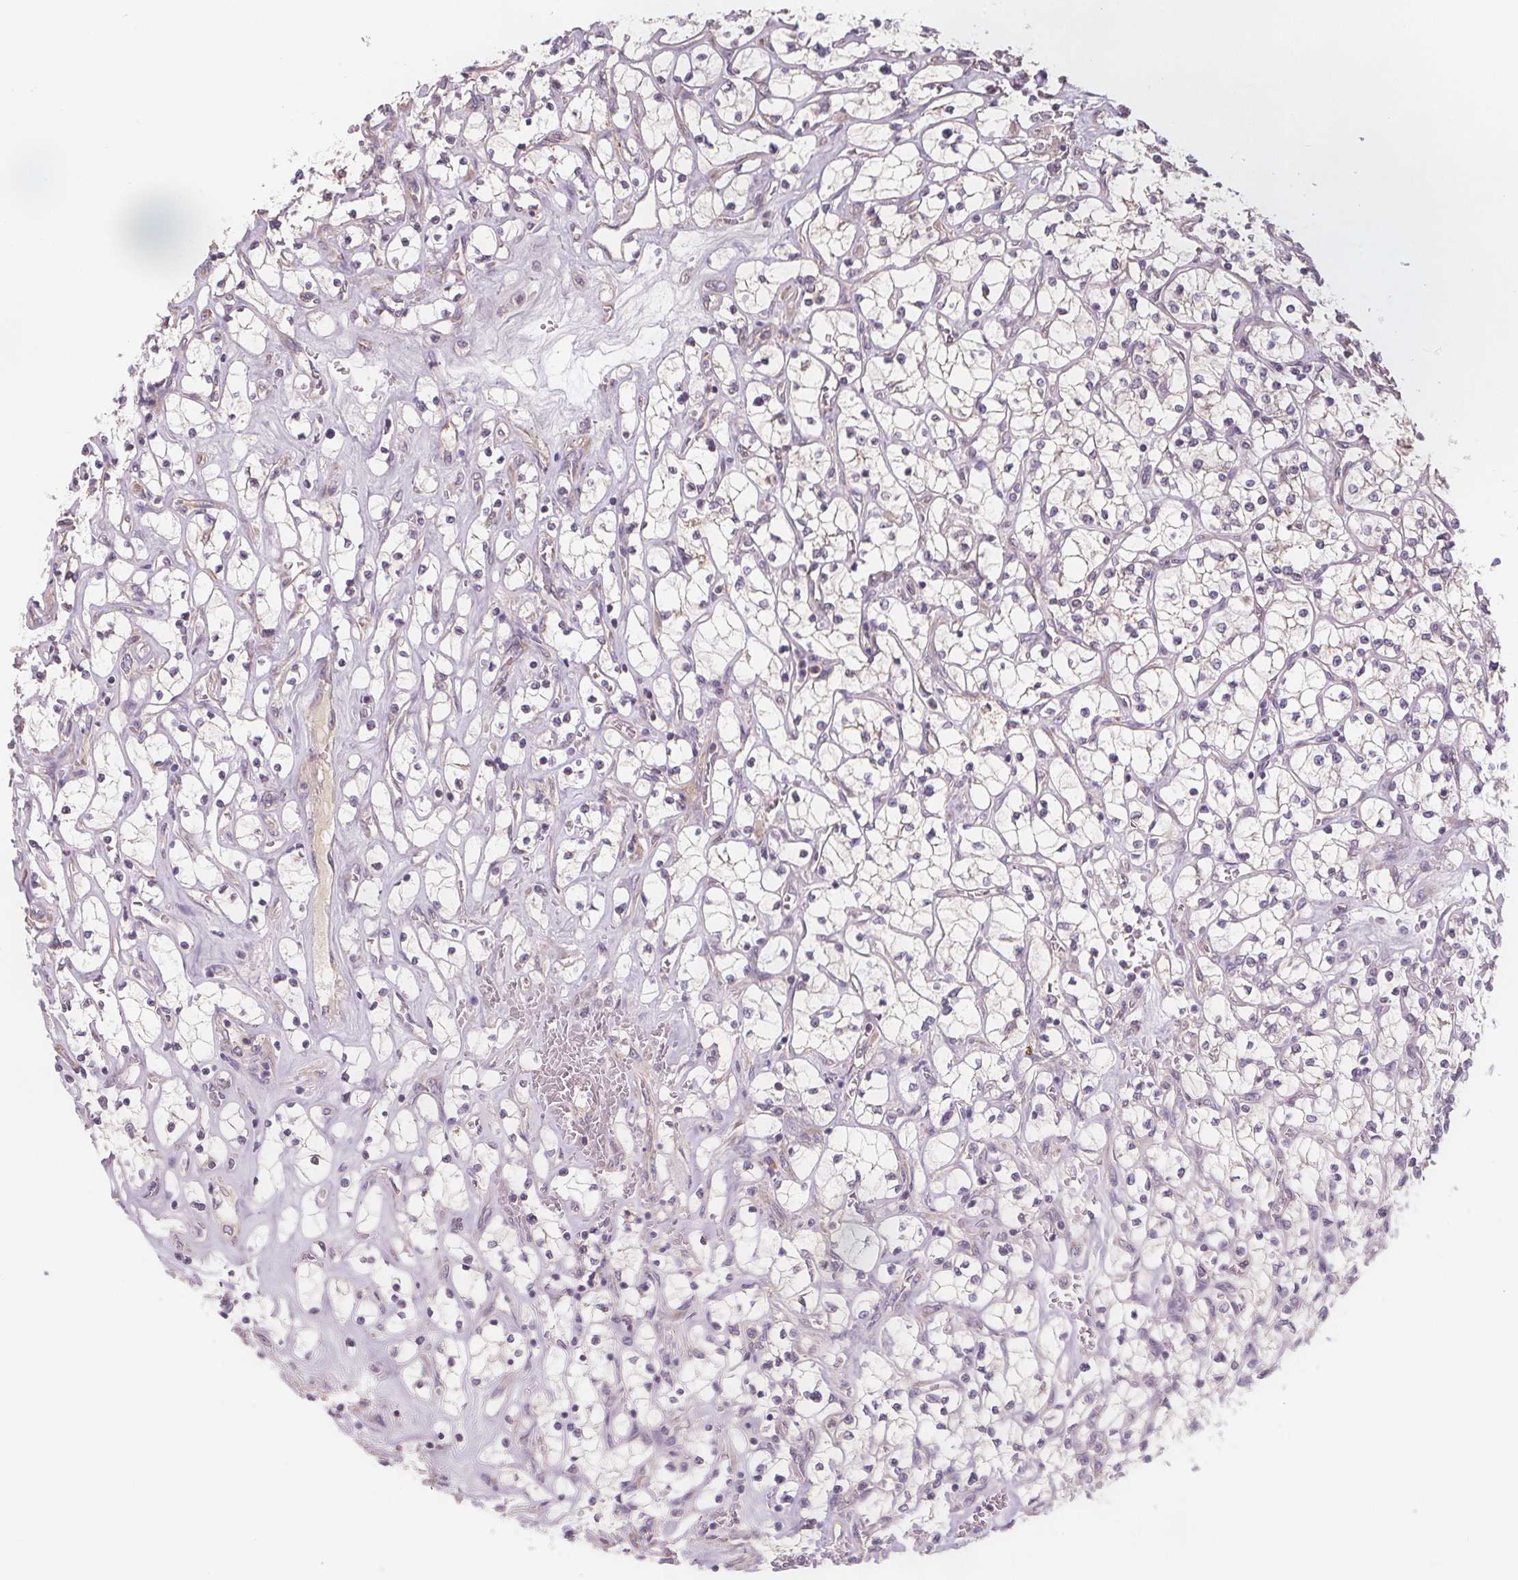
{"staining": {"intensity": "negative", "quantity": "none", "location": "none"}, "tissue": "renal cancer", "cell_type": "Tumor cells", "image_type": "cancer", "snomed": [{"axis": "morphology", "description": "Adenocarcinoma, NOS"}, {"axis": "topography", "description": "Kidney"}], "caption": "A histopathology image of human adenocarcinoma (renal) is negative for staining in tumor cells. (Brightfield microscopy of DAB (3,3'-diaminobenzidine) IHC at high magnification).", "gene": "TMEM80", "patient": {"sex": "female", "age": 64}}